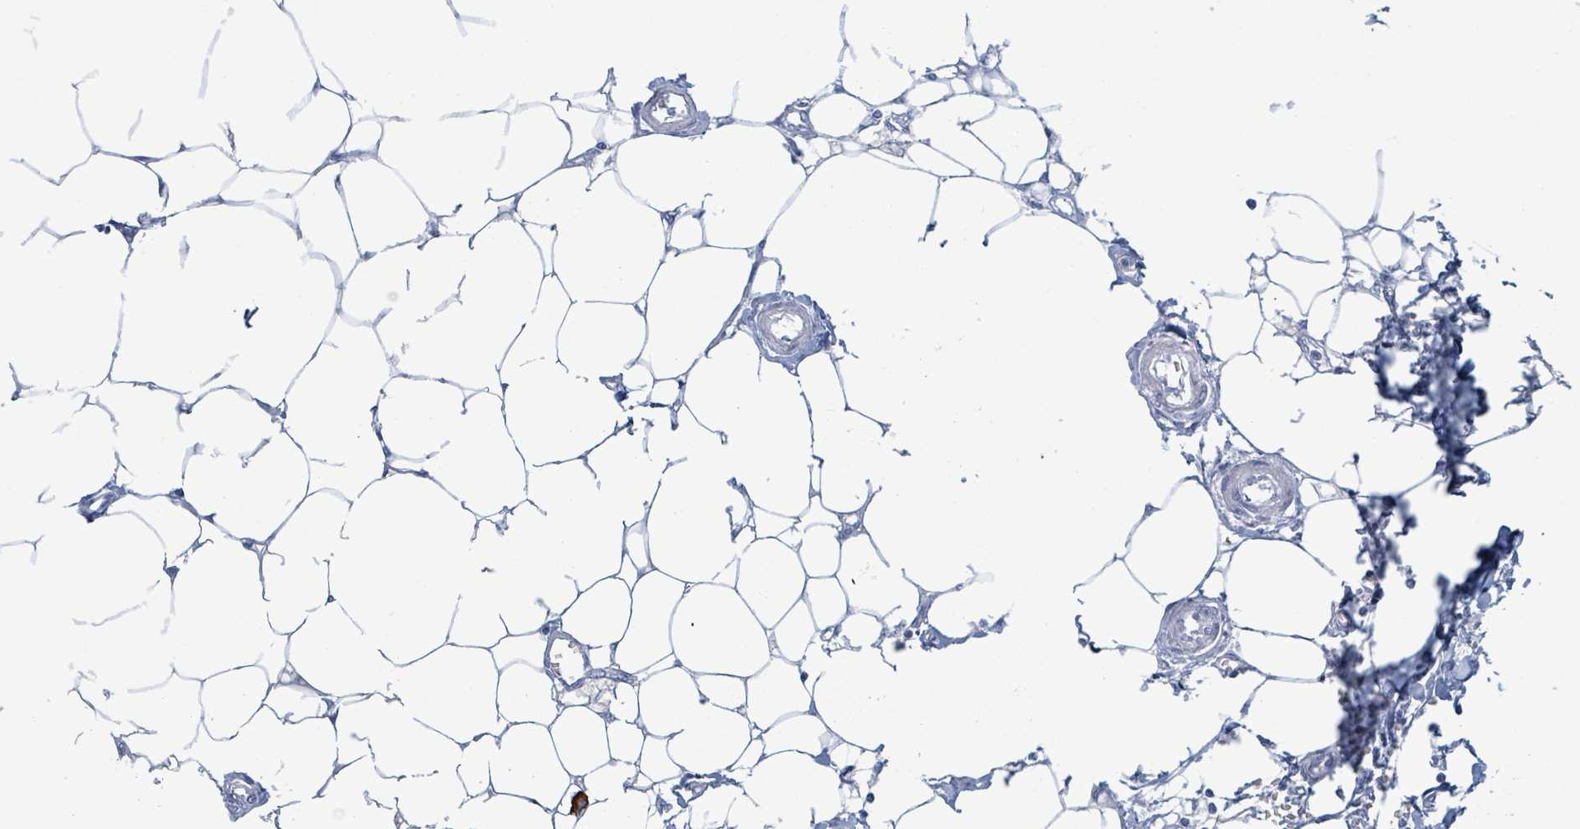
{"staining": {"intensity": "strong", "quantity": ">75%", "location": "cytoplasmic/membranous"}, "tissue": "breast cancer", "cell_type": "Tumor cells", "image_type": "cancer", "snomed": [{"axis": "morphology", "description": "Duct carcinoma"}, {"axis": "topography", "description": "Breast"}], "caption": "IHC histopathology image of human breast cancer stained for a protein (brown), which demonstrates high levels of strong cytoplasmic/membranous positivity in about >75% of tumor cells.", "gene": "KRT8", "patient": {"sex": "female", "age": 41}}